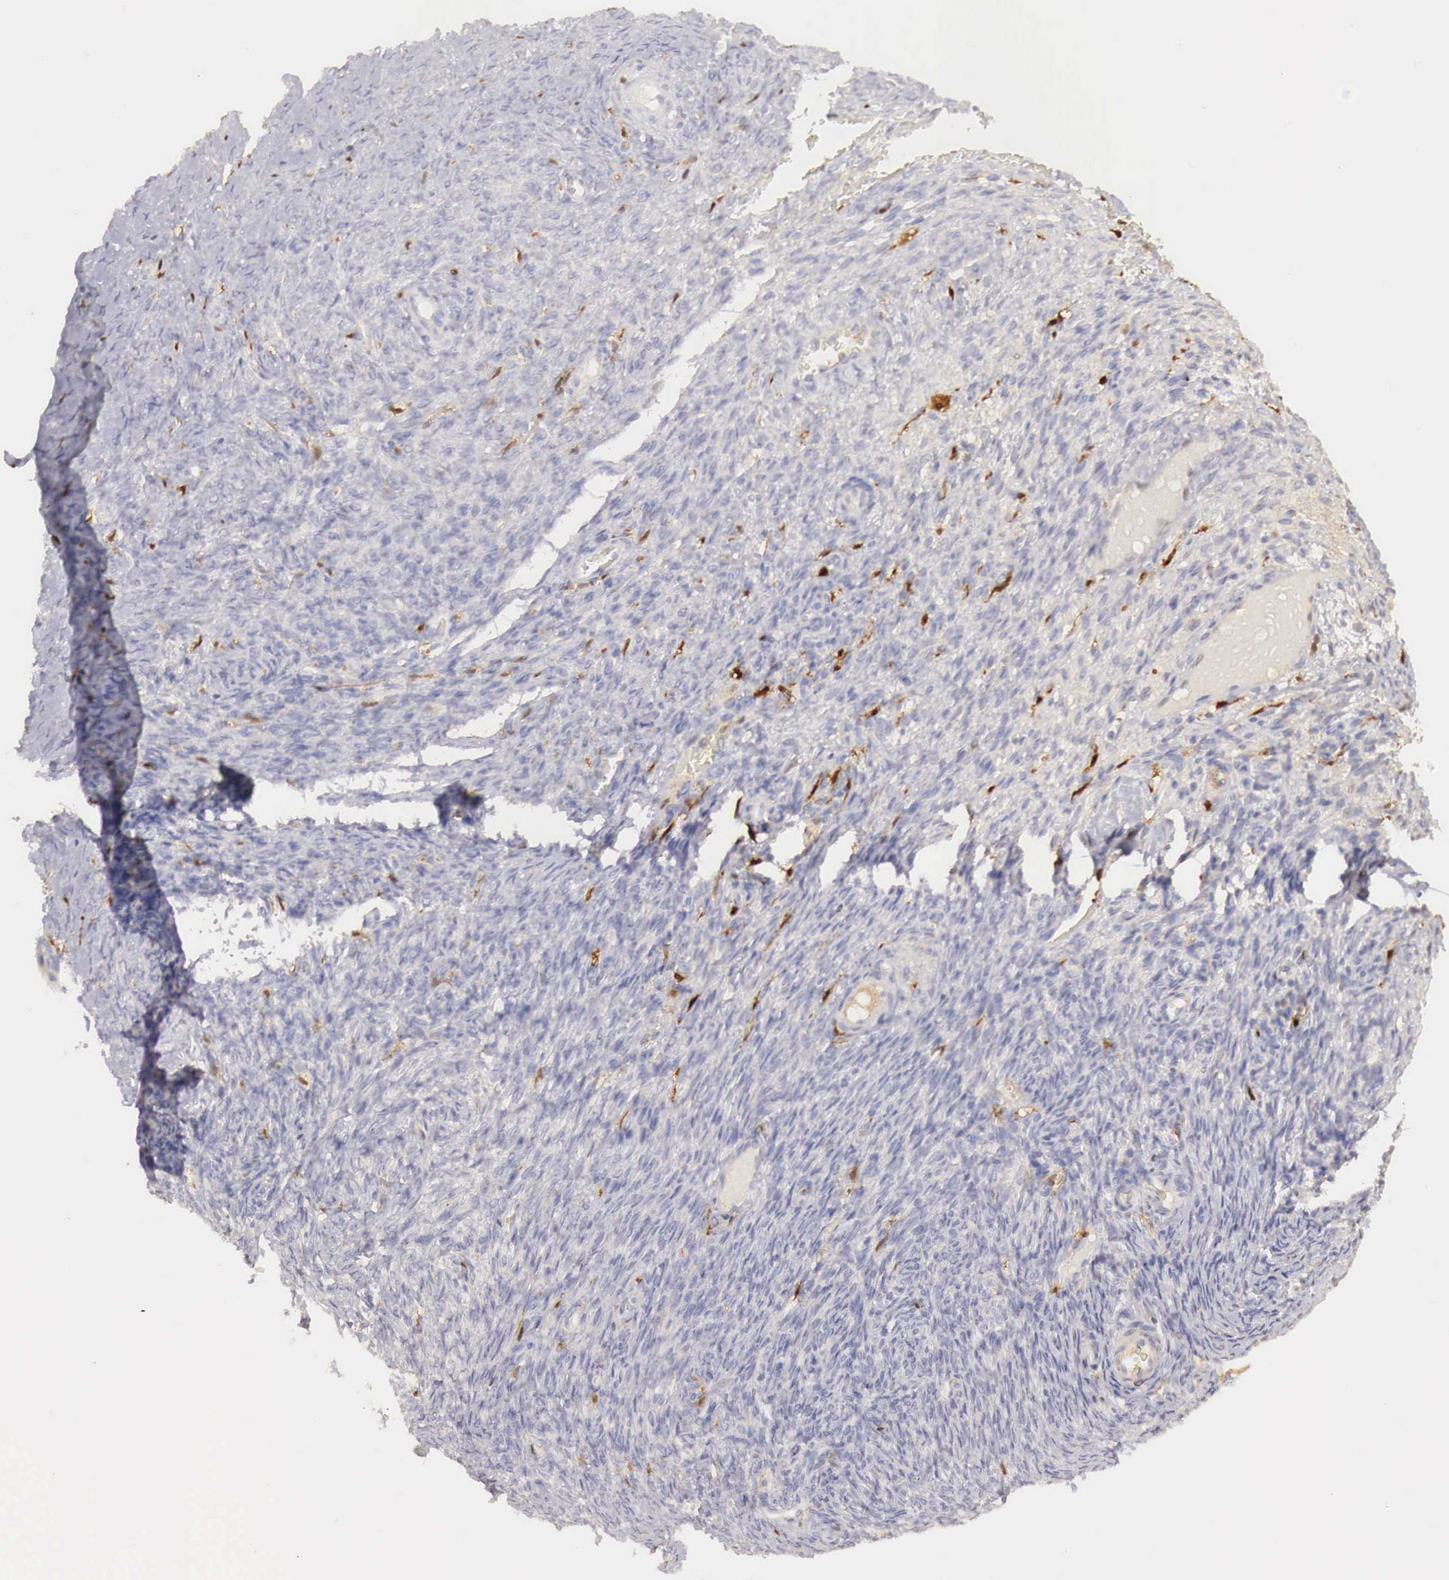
{"staining": {"intensity": "negative", "quantity": "none", "location": "none"}, "tissue": "ovarian cancer", "cell_type": "Tumor cells", "image_type": "cancer", "snomed": [{"axis": "morphology", "description": "Carcinoma, endometroid"}, {"axis": "topography", "description": "Ovary"}], "caption": "High magnification brightfield microscopy of ovarian cancer stained with DAB (3,3'-diaminobenzidine) (brown) and counterstained with hematoxylin (blue): tumor cells show no significant positivity. Nuclei are stained in blue.", "gene": "RENBP", "patient": {"sex": "female", "age": 52}}